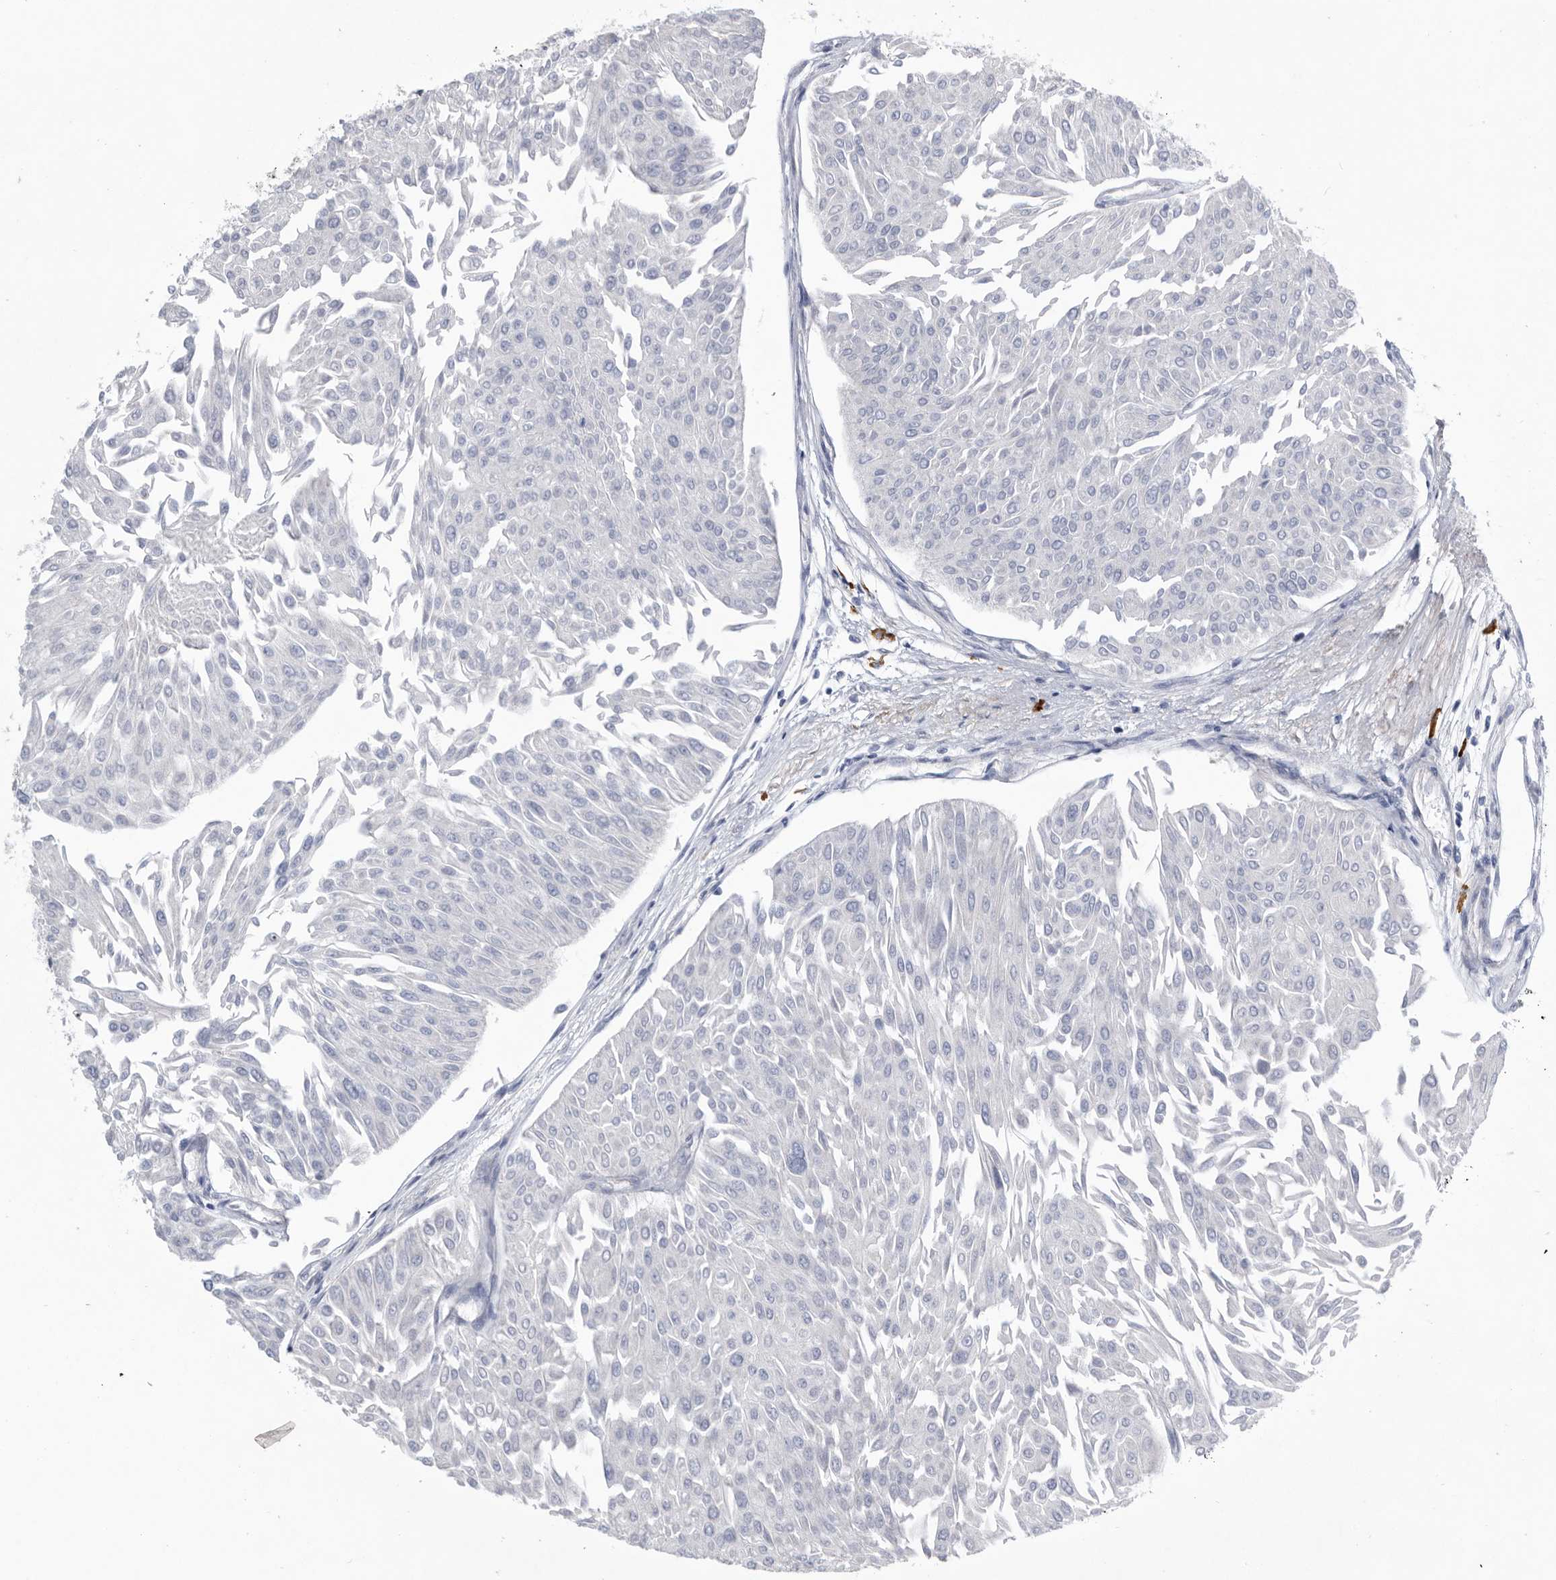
{"staining": {"intensity": "negative", "quantity": "none", "location": "none"}, "tissue": "urothelial cancer", "cell_type": "Tumor cells", "image_type": "cancer", "snomed": [{"axis": "morphology", "description": "Urothelial carcinoma, Low grade"}, {"axis": "topography", "description": "Urinary bladder"}], "caption": "Immunohistochemistry of human low-grade urothelial carcinoma demonstrates no staining in tumor cells.", "gene": "BTBD6", "patient": {"sex": "male", "age": 67}}